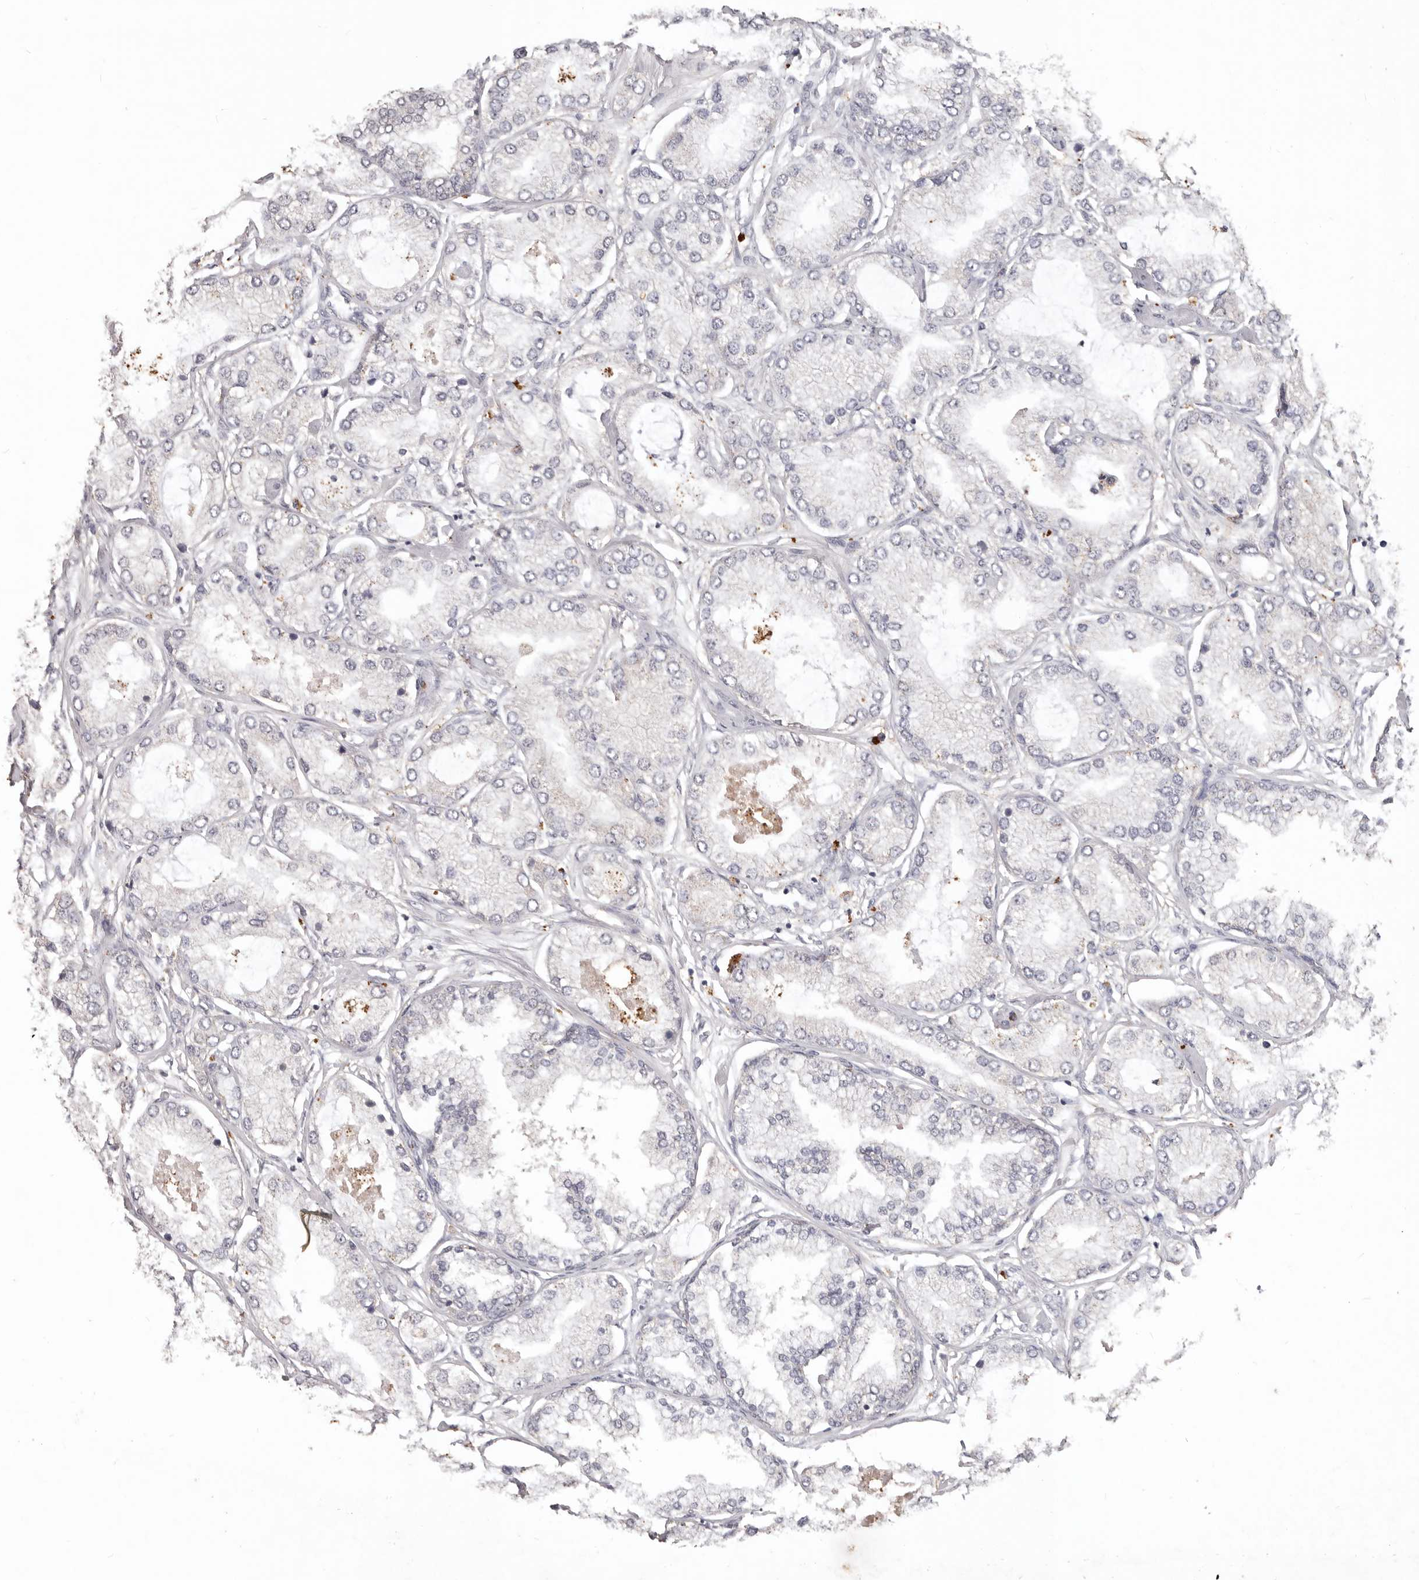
{"staining": {"intensity": "moderate", "quantity": "<25%", "location": "cytoplasmic/membranous"}, "tissue": "prostate cancer", "cell_type": "Tumor cells", "image_type": "cancer", "snomed": [{"axis": "morphology", "description": "Adenocarcinoma, Low grade"}, {"axis": "topography", "description": "Prostate"}], "caption": "Brown immunohistochemical staining in prostate cancer (low-grade adenocarcinoma) exhibits moderate cytoplasmic/membranous staining in approximately <25% of tumor cells.", "gene": "WDR77", "patient": {"sex": "male", "age": 62}}